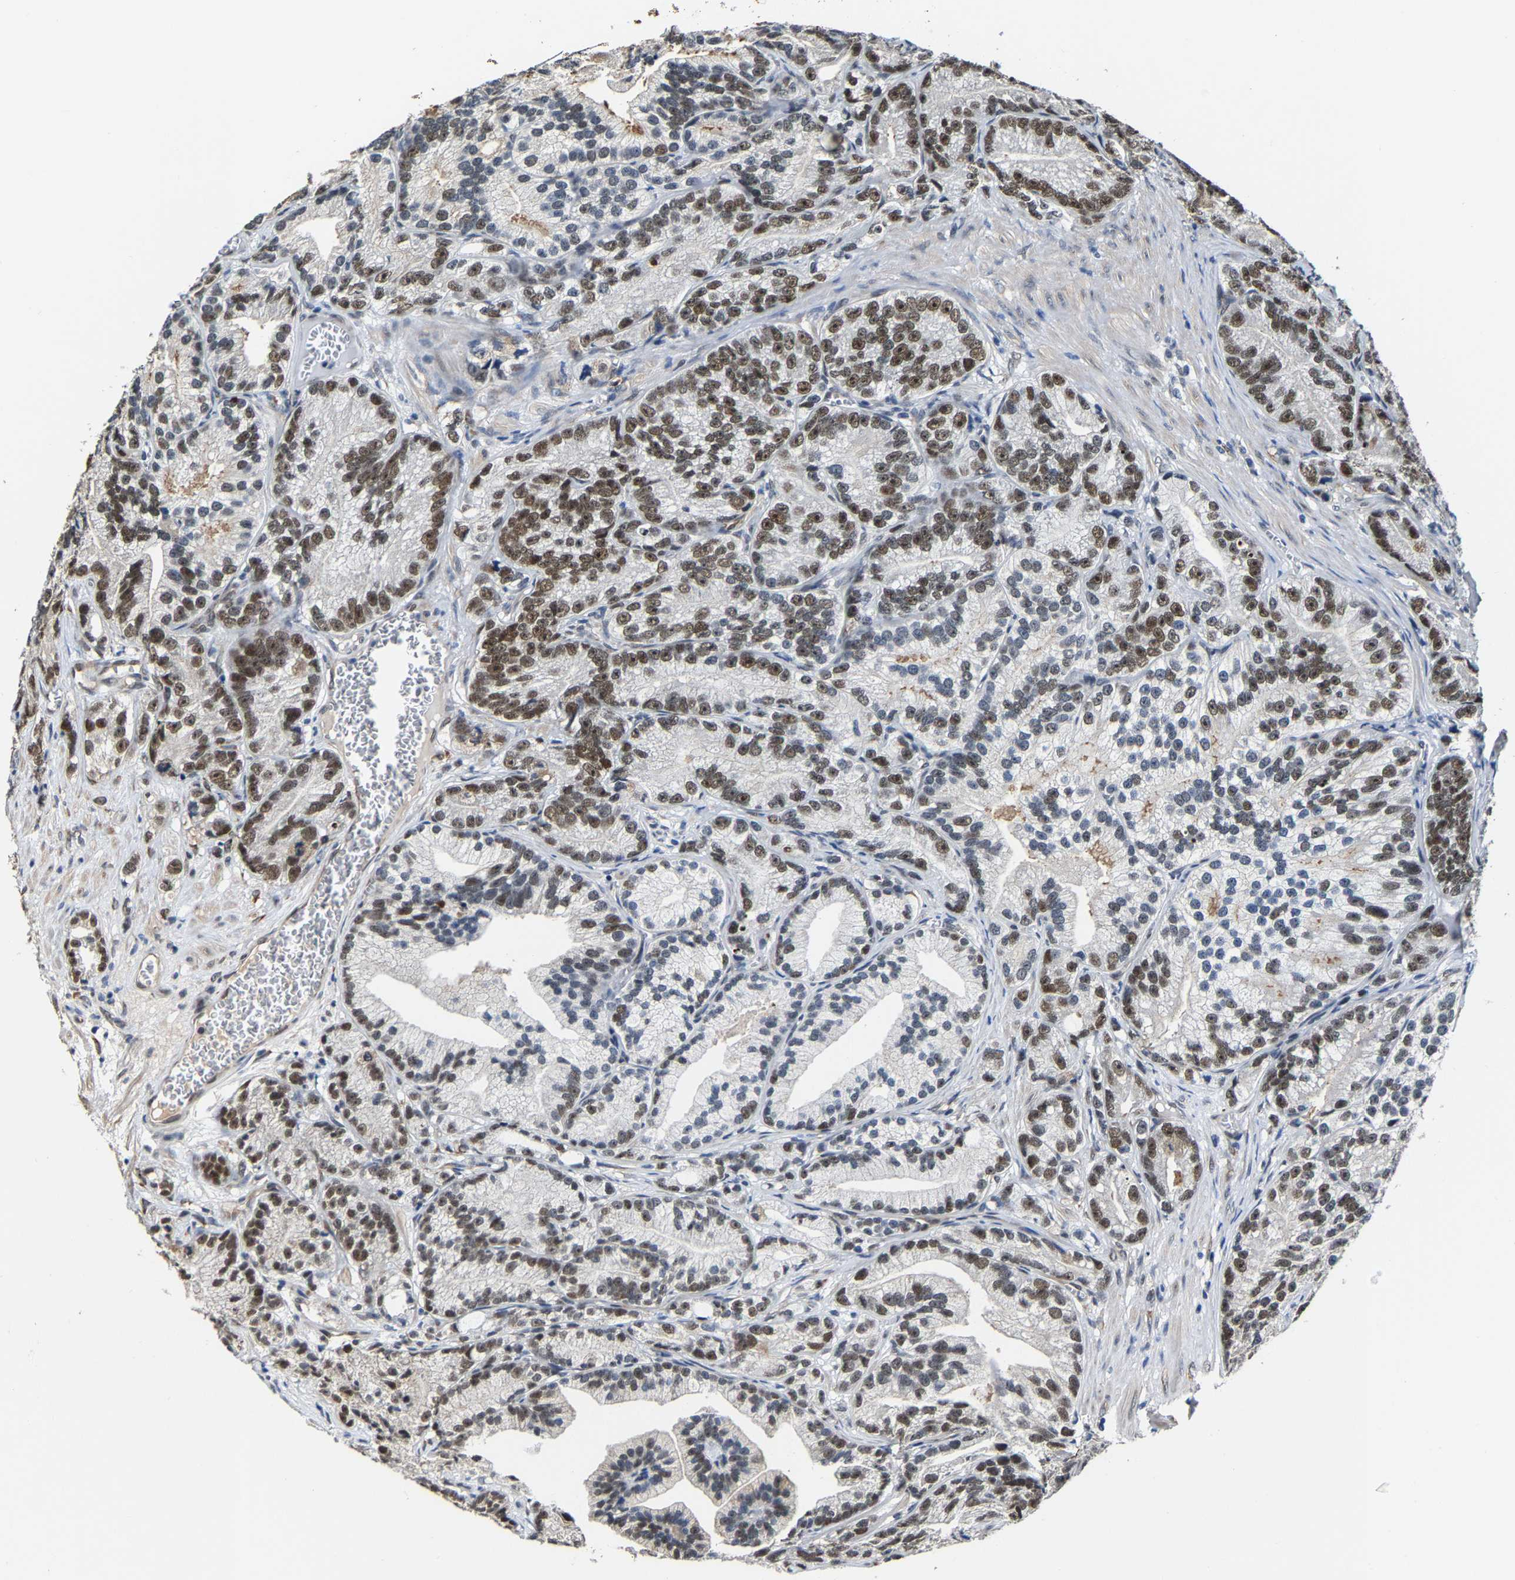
{"staining": {"intensity": "moderate", "quantity": "25%-75%", "location": "nuclear"}, "tissue": "prostate cancer", "cell_type": "Tumor cells", "image_type": "cancer", "snomed": [{"axis": "morphology", "description": "Adenocarcinoma, Low grade"}, {"axis": "topography", "description": "Prostate"}], "caption": "Tumor cells exhibit medium levels of moderate nuclear positivity in about 25%-75% of cells in prostate adenocarcinoma (low-grade).", "gene": "METTL1", "patient": {"sex": "male", "age": 89}}